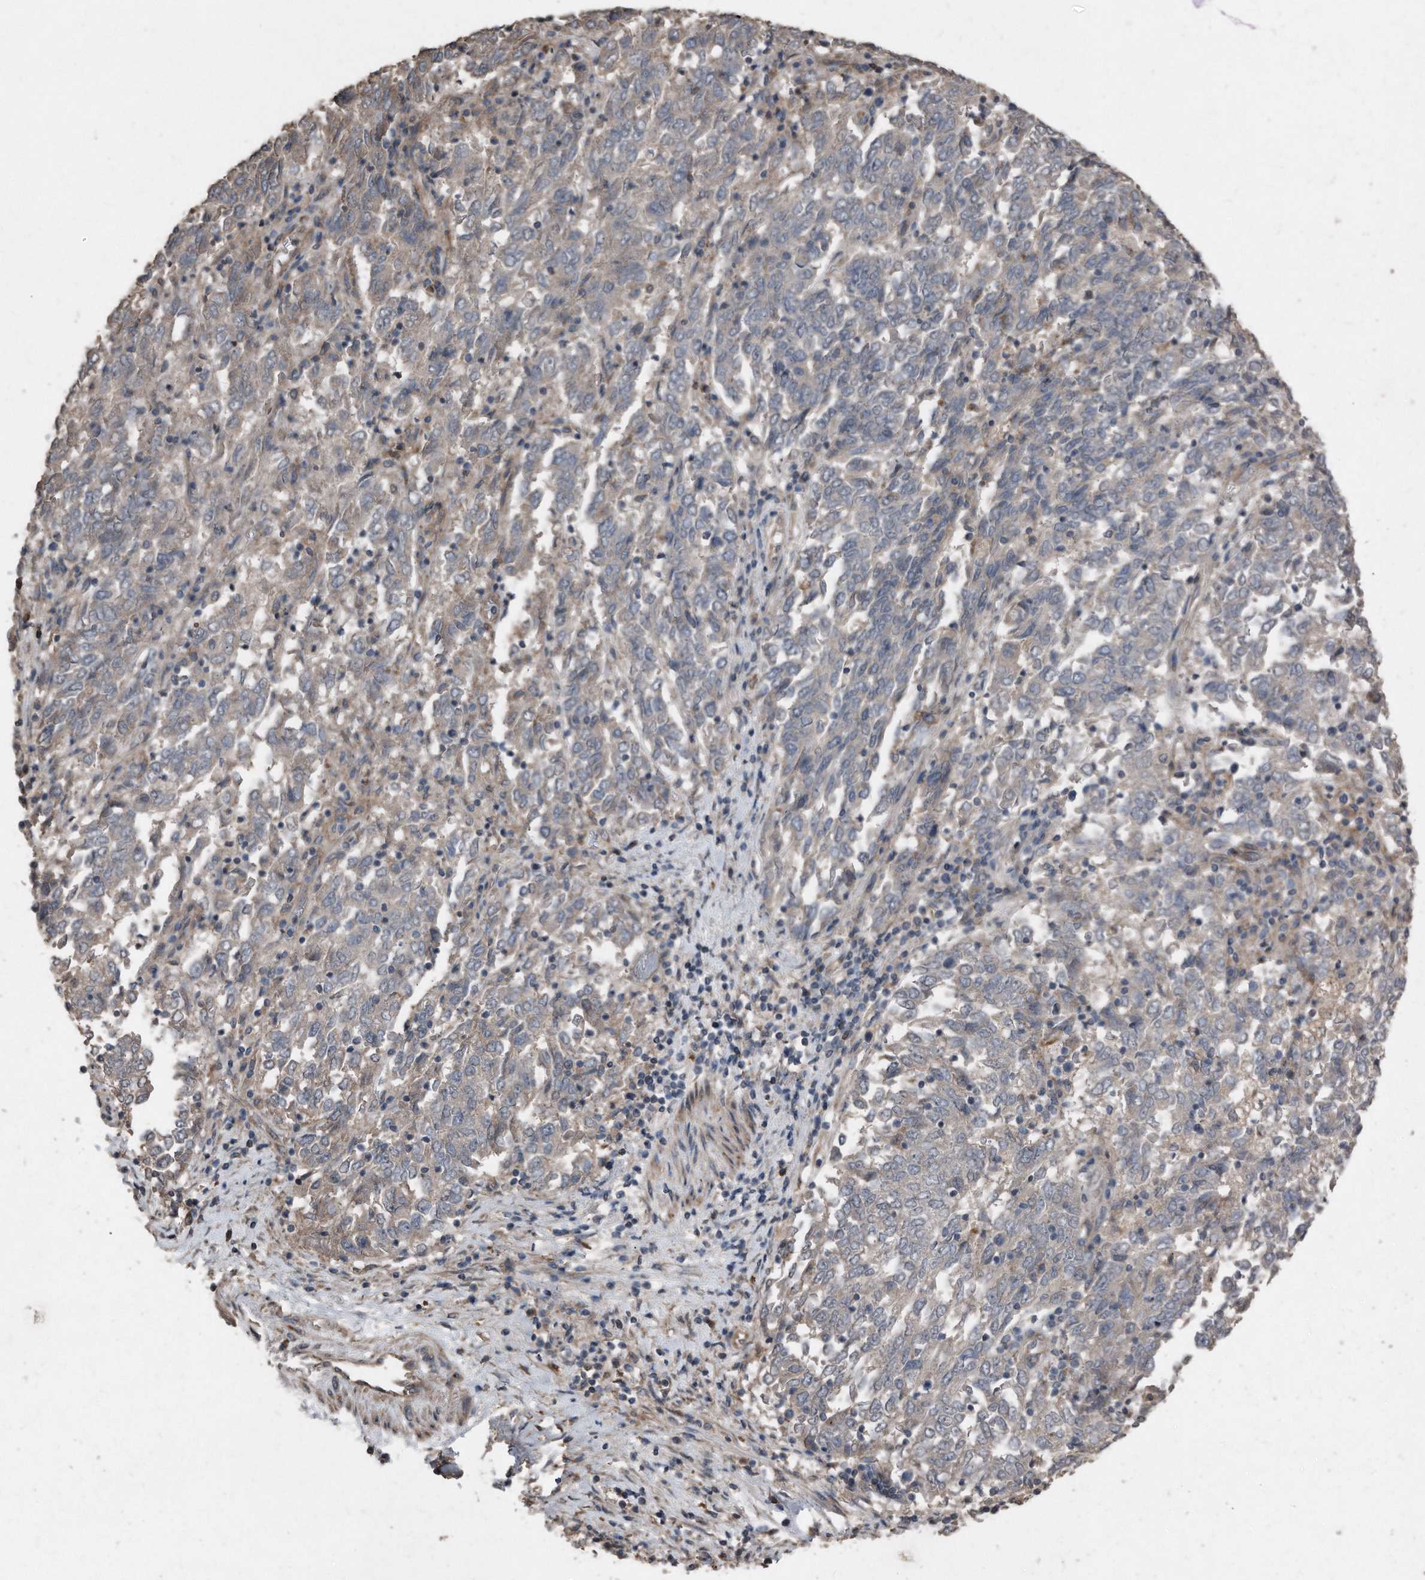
{"staining": {"intensity": "weak", "quantity": "<25%", "location": "cytoplasmic/membranous"}, "tissue": "endometrial cancer", "cell_type": "Tumor cells", "image_type": "cancer", "snomed": [{"axis": "morphology", "description": "Adenocarcinoma, NOS"}, {"axis": "topography", "description": "Endometrium"}], "caption": "Tumor cells show no significant protein staining in endometrial cancer (adenocarcinoma).", "gene": "ANKRD10", "patient": {"sex": "female", "age": 80}}